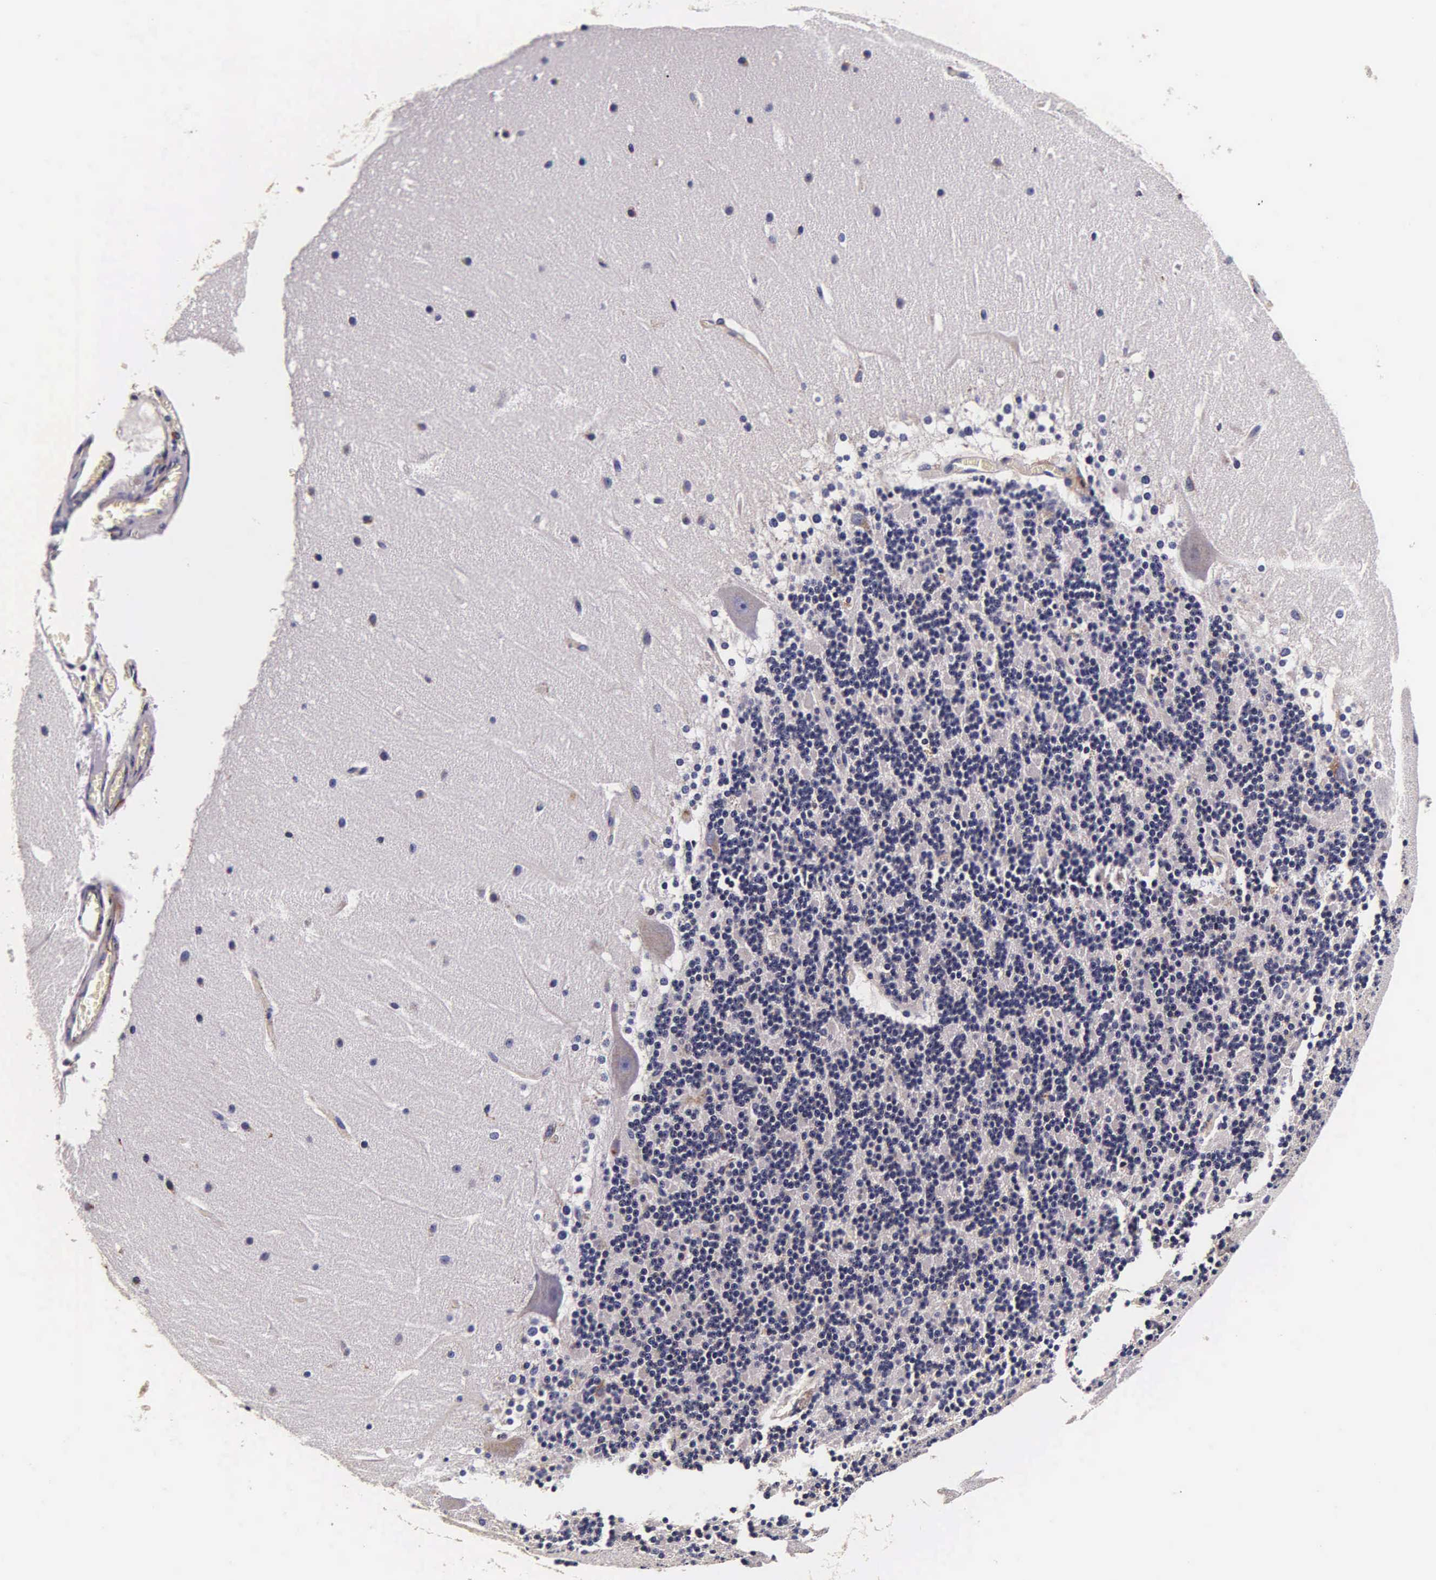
{"staining": {"intensity": "negative", "quantity": "none", "location": "none"}, "tissue": "cerebellum", "cell_type": "Cells in granular layer", "image_type": "normal", "snomed": [{"axis": "morphology", "description": "Normal tissue, NOS"}, {"axis": "topography", "description": "Cerebellum"}], "caption": "This histopathology image is of benign cerebellum stained with immunohistochemistry (IHC) to label a protein in brown with the nuclei are counter-stained blue. There is no staining in cells in granular layer.", "gene": "CTSB", "patient": {"sex": "female", "age": 19}}